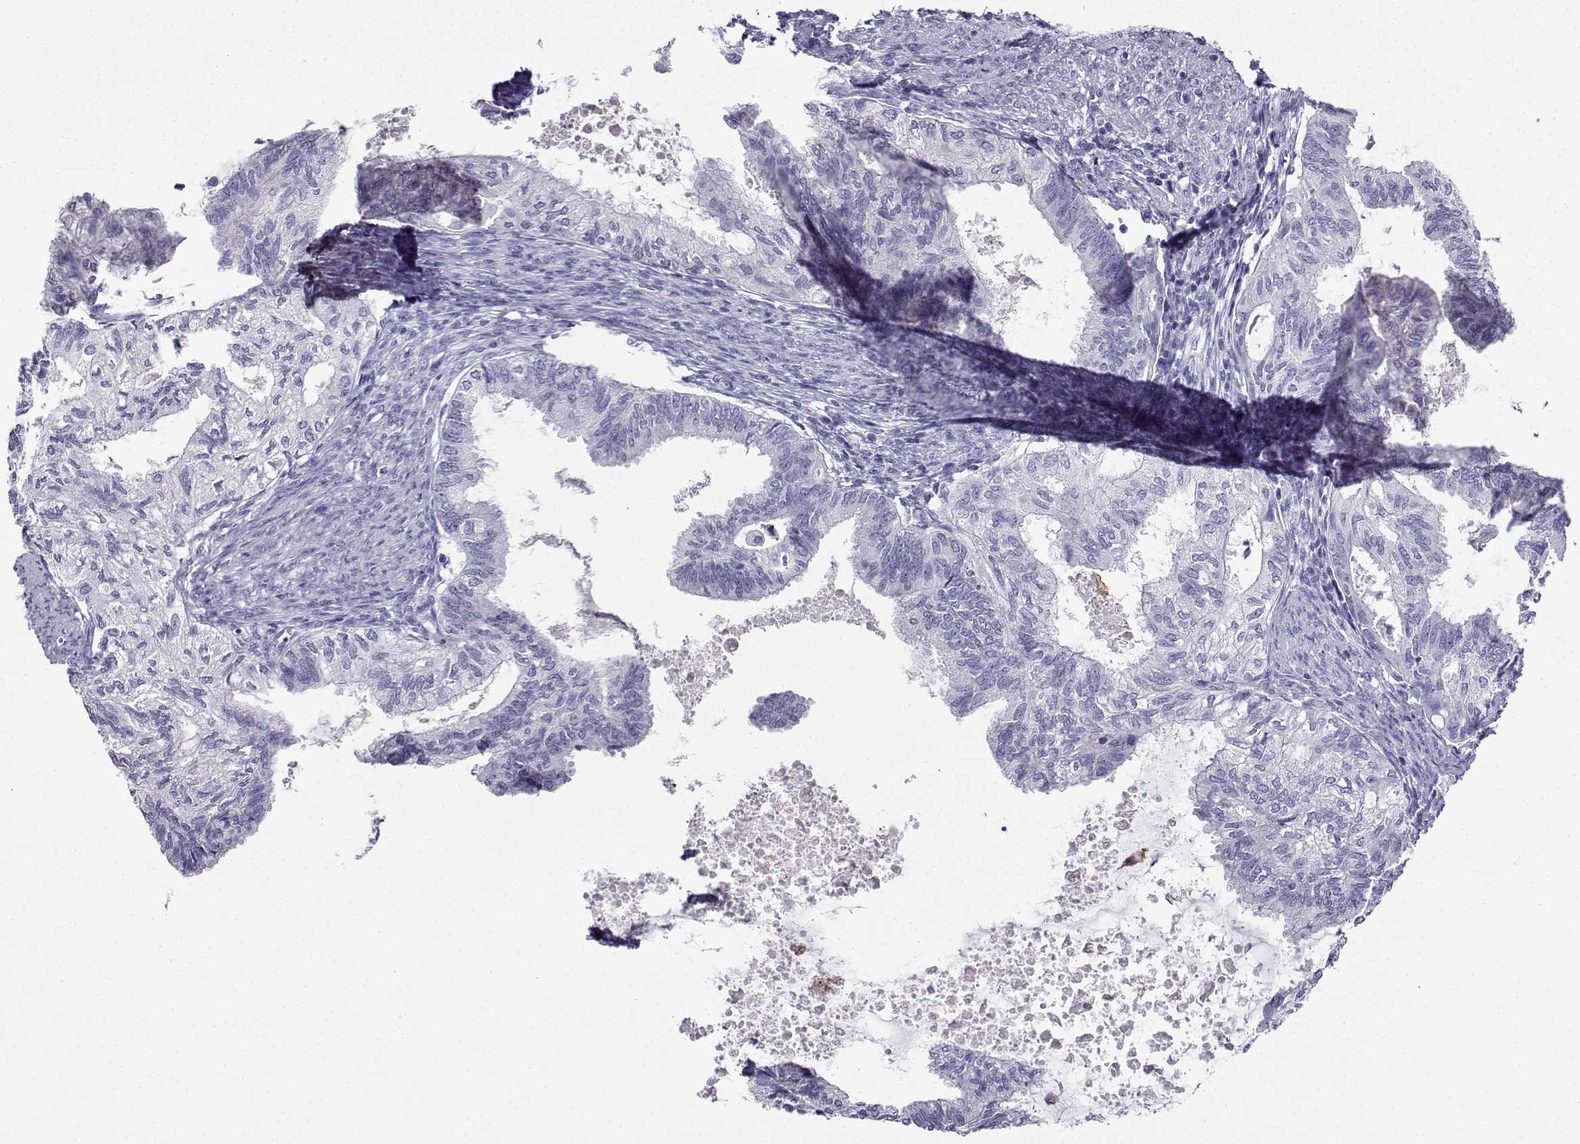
{"staining": {"intensity": "negative", "quantity": "none", "location": "none"}, "tissue": "endometrial cancer", "cell_type": "Tumor cells", "image_type": "cancer", "snomed": [{"axis": "morphology", "description": "Adenocarcinoma, NOS"}, {"axis": "topography", "description": "Endometrium"}], "caption": "This is an IHC micrograph of human adenocarcinoma (endometrial). There is no expression in tumor cells.", "gene": "LINGO1", "patient": {"sex": "female", "age": 86}}